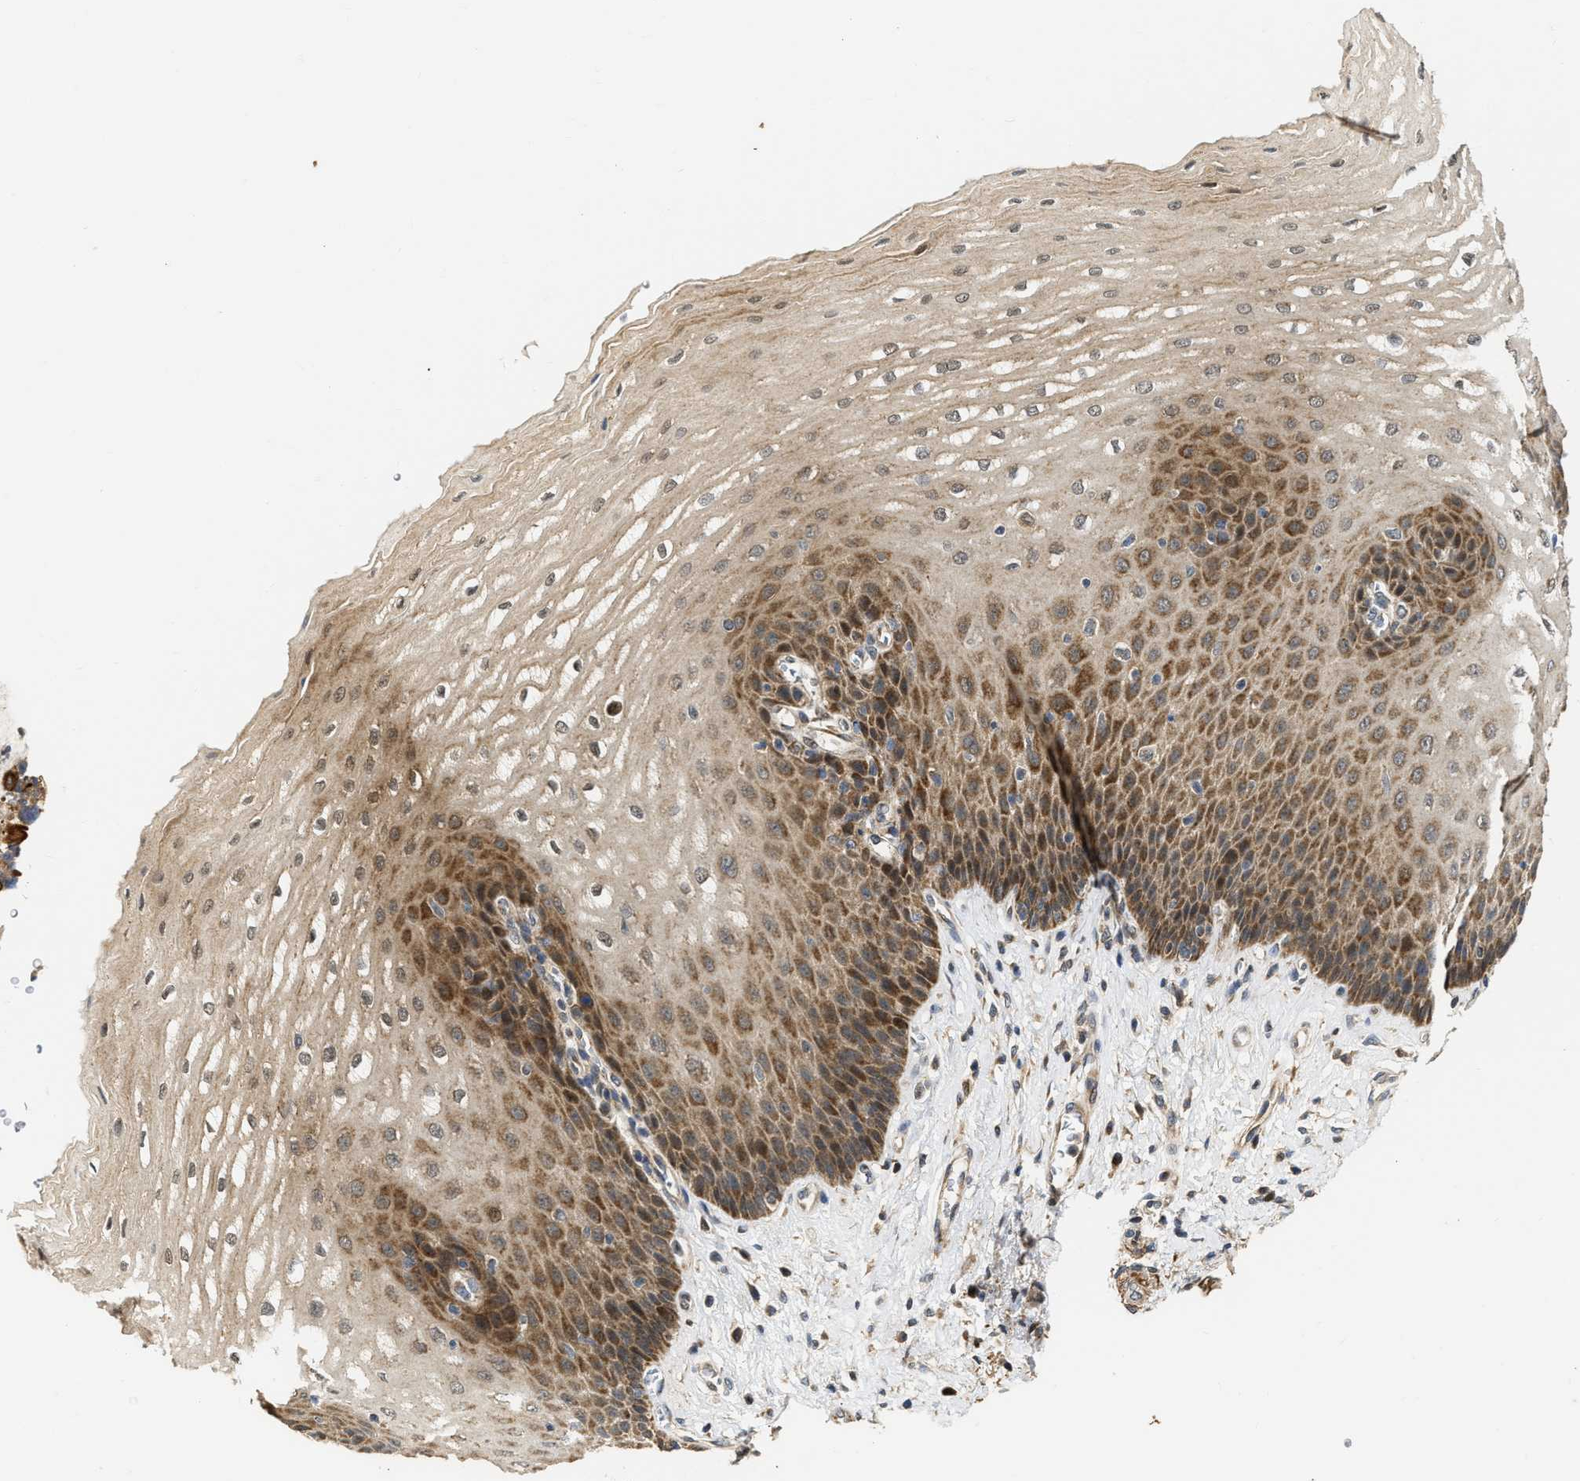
{"staining": {"intensity": "moderate", "quantity": ">75%", "location": "cytoplasmic/membranous"}, "tissue": "esophagus", "cell_type": "Squamous epithelial cells", "image_type": "normal", "snomed": [{"axis": "morphology", "description": "Normal tissue, NOS"}, {"axis": "topography", "description": "Esophagus"}], "caption": "Moderate cytoplasmic/membranous expression for a protein is present in about >75% of squamous epithelial cells of benign esophagus using IHC.", "gene": "EXTL2", "patient": {"sex": "male", "age": 54}}